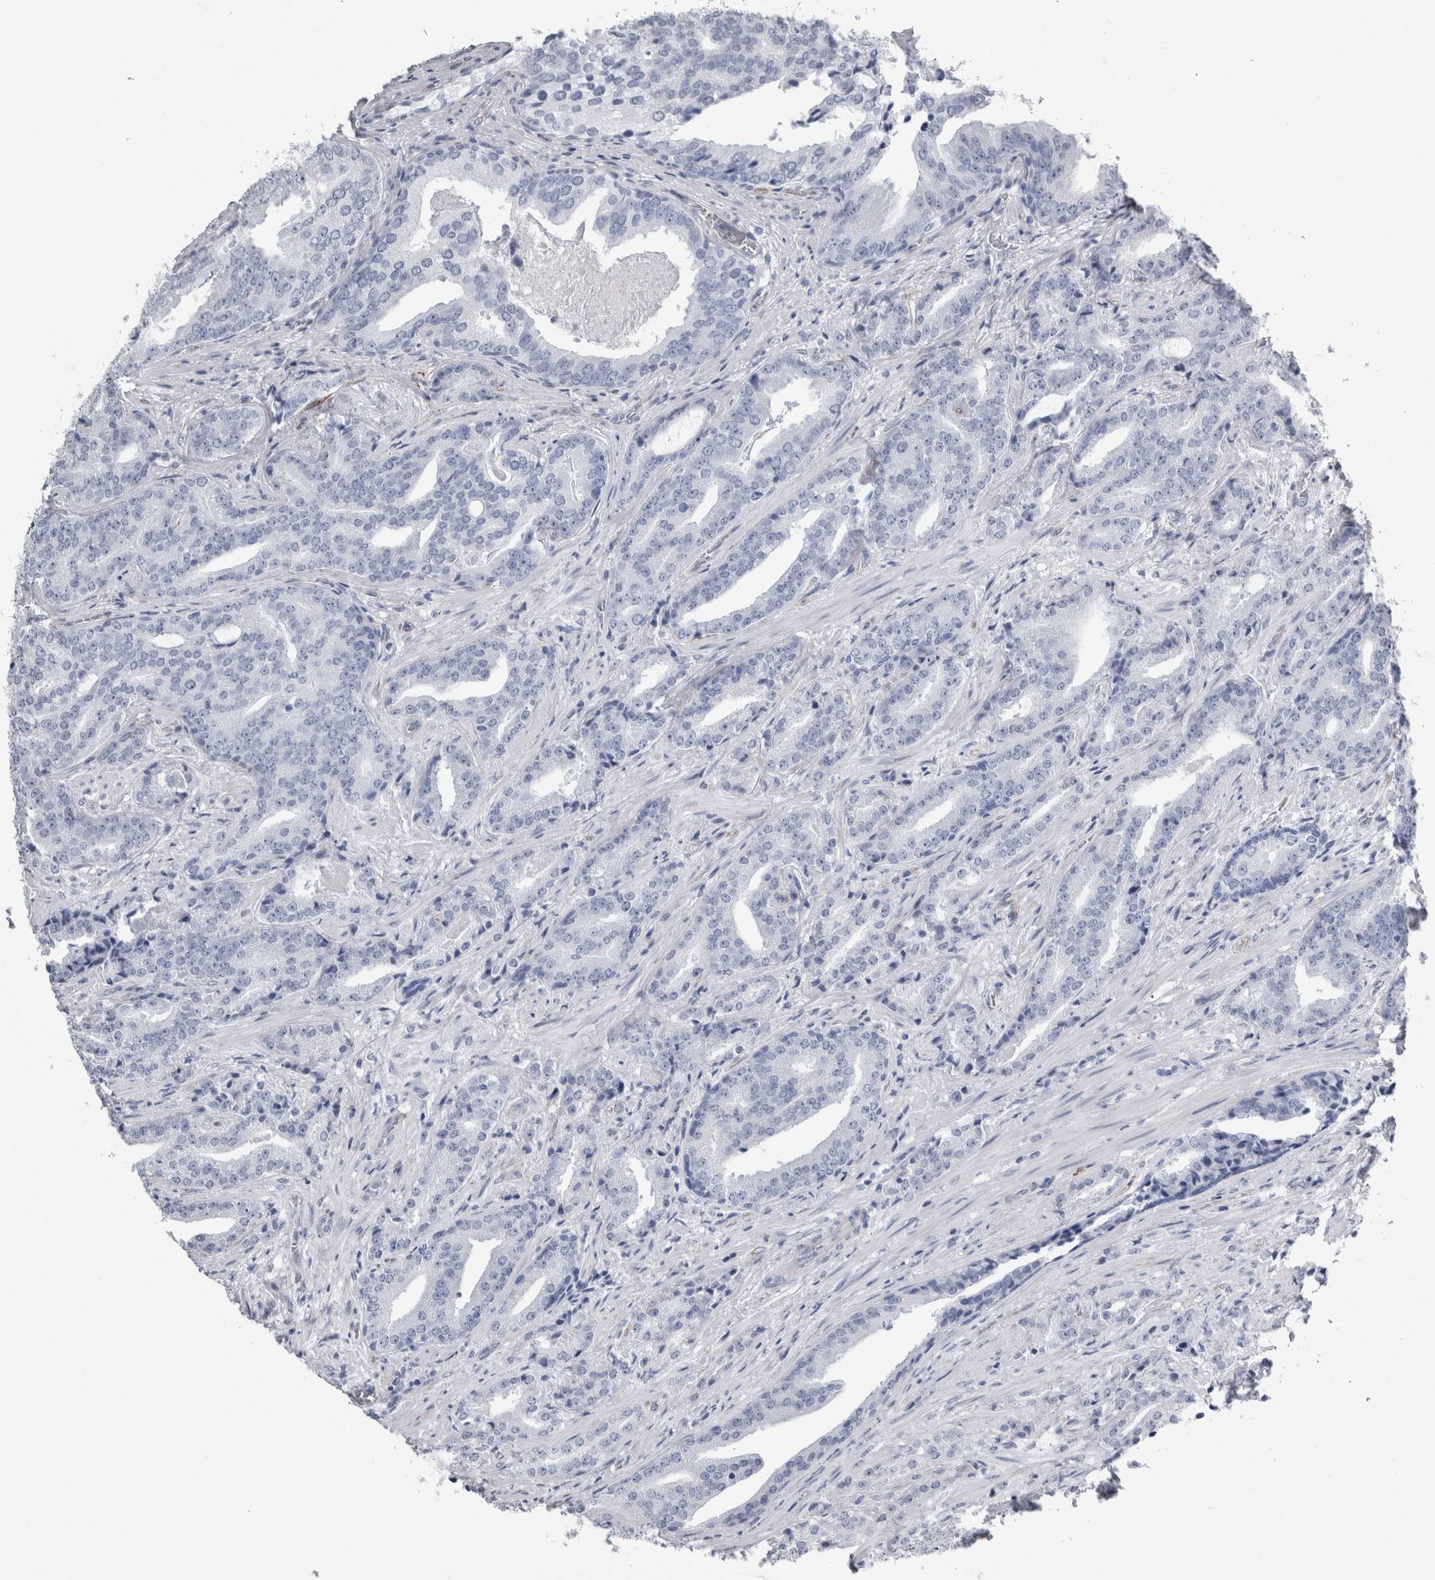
{"staining": {"intensity": "negative", "quantity": "none", "location": "none"}, "tissue": "prostate cancer", "cell_type": "Tumor cells", "image_type": "cancer", "snomed": [{"axis": "morphology", "description": "Adenocarcinoma, Low grade"}, {"axis": "topography", "description": "Prostate"}], "caption": "There is no significant expression in tumor cells of prostate cancer.", "gene": "VWDE", "patient": {"sex": "male", "age": 67}}